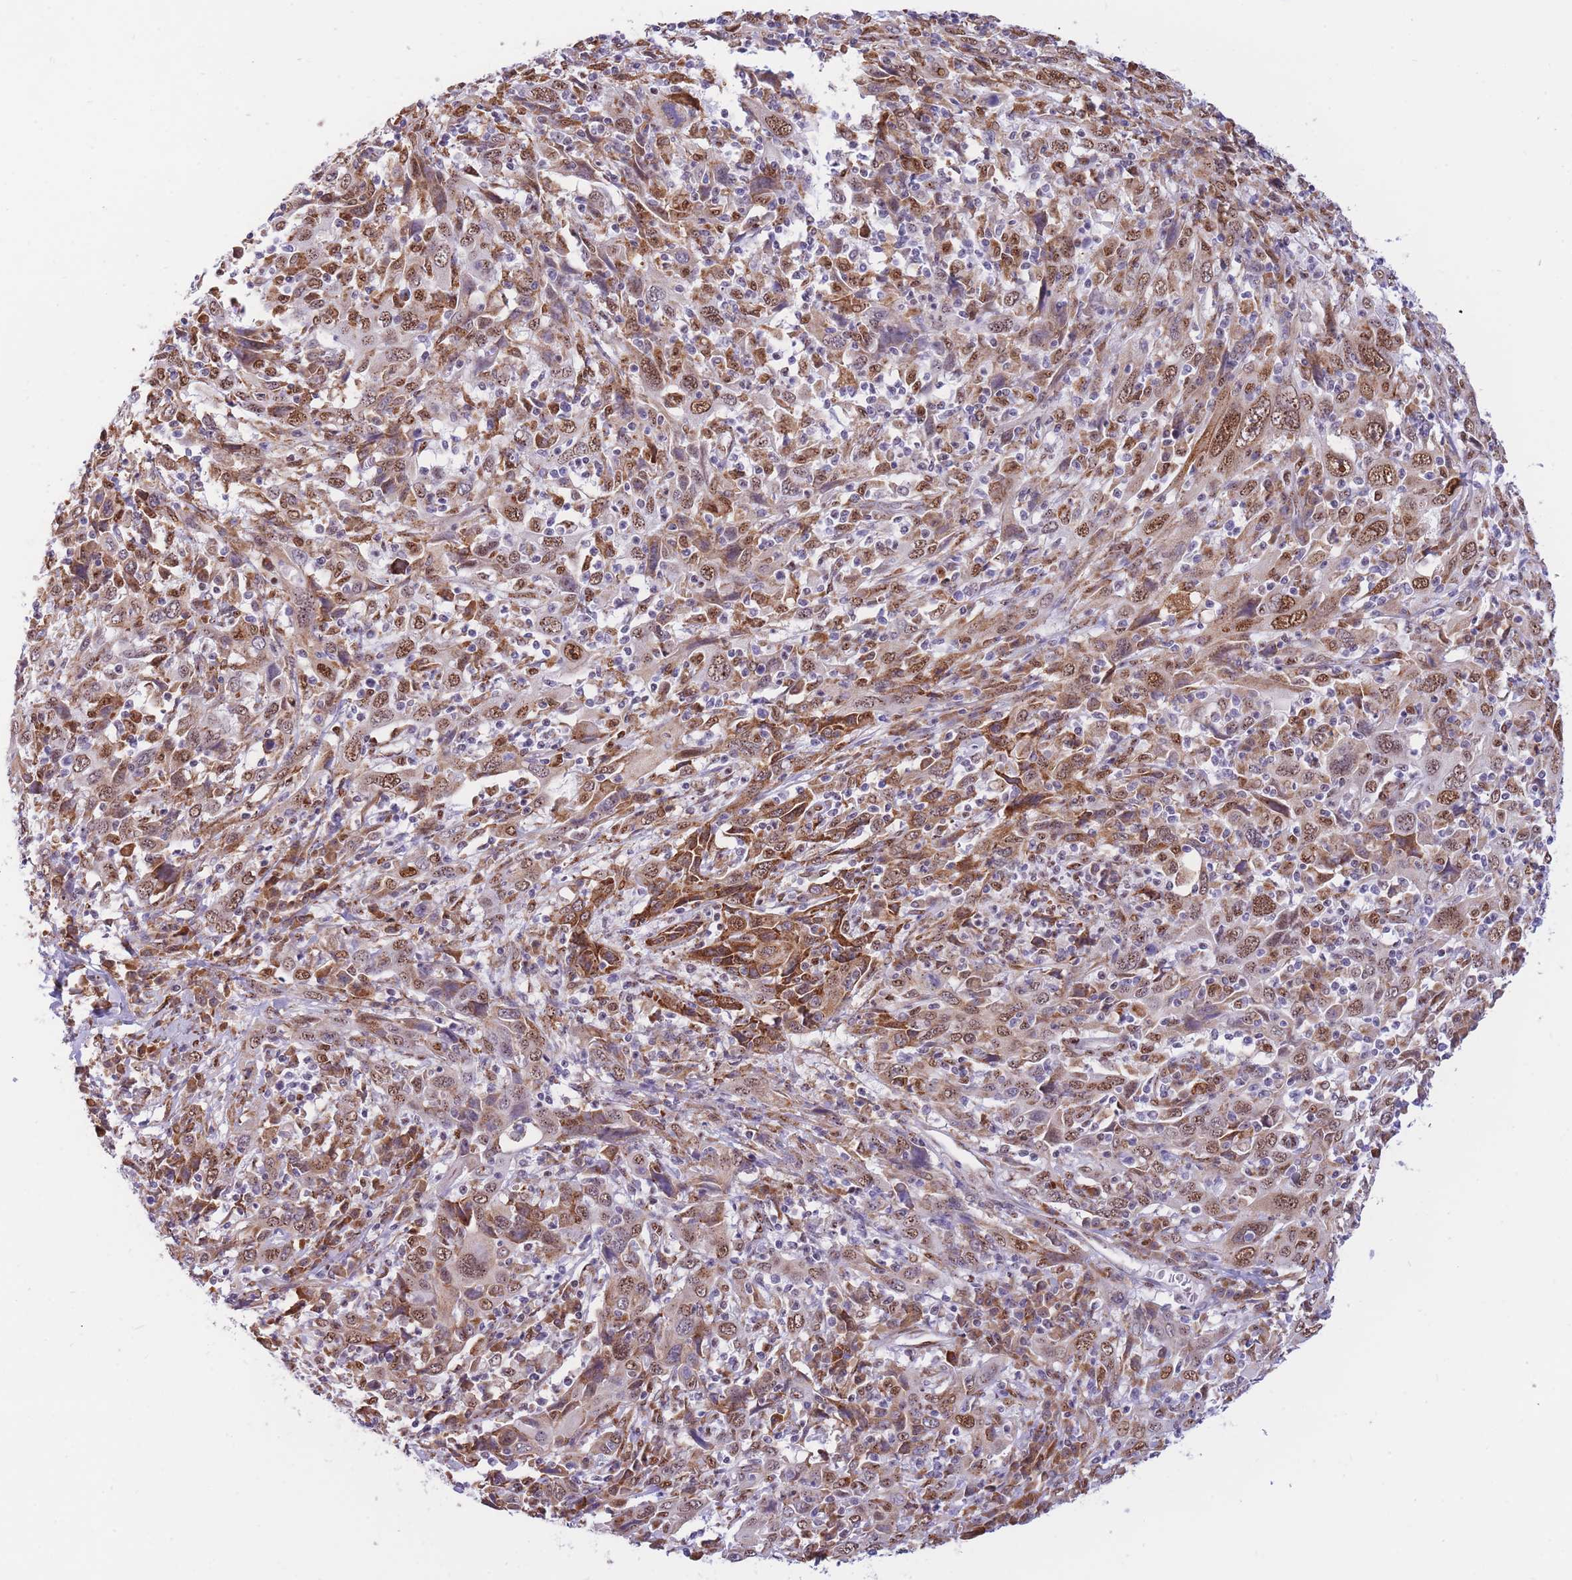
{"staining": {"intensity": "moderate", "quantity": ">75%", "location": "cytoplasmic/membranous,nuclear"}, "tissue": "cervical cancer", "cell_type": "Tumor cells", "image_type": "cancer", "snomed": [{"axis": "morphology", "description": "Squamous cell carcinoma, NOS"}, {"axis": "topography", "description": "Cervix"}], "caption": "High-magnification brightfield microscopy of cervical squamous cell carcinoma stained with DAB (brown) and counterstained with hematoxylin (blue). tumor cells exhibit moderate cytoplasmic/membranous and nuclear staining is appreciated in approximately>75% of cells.", "gene": "FAM153A", "patient": {"sex": "female", "age": 46}}